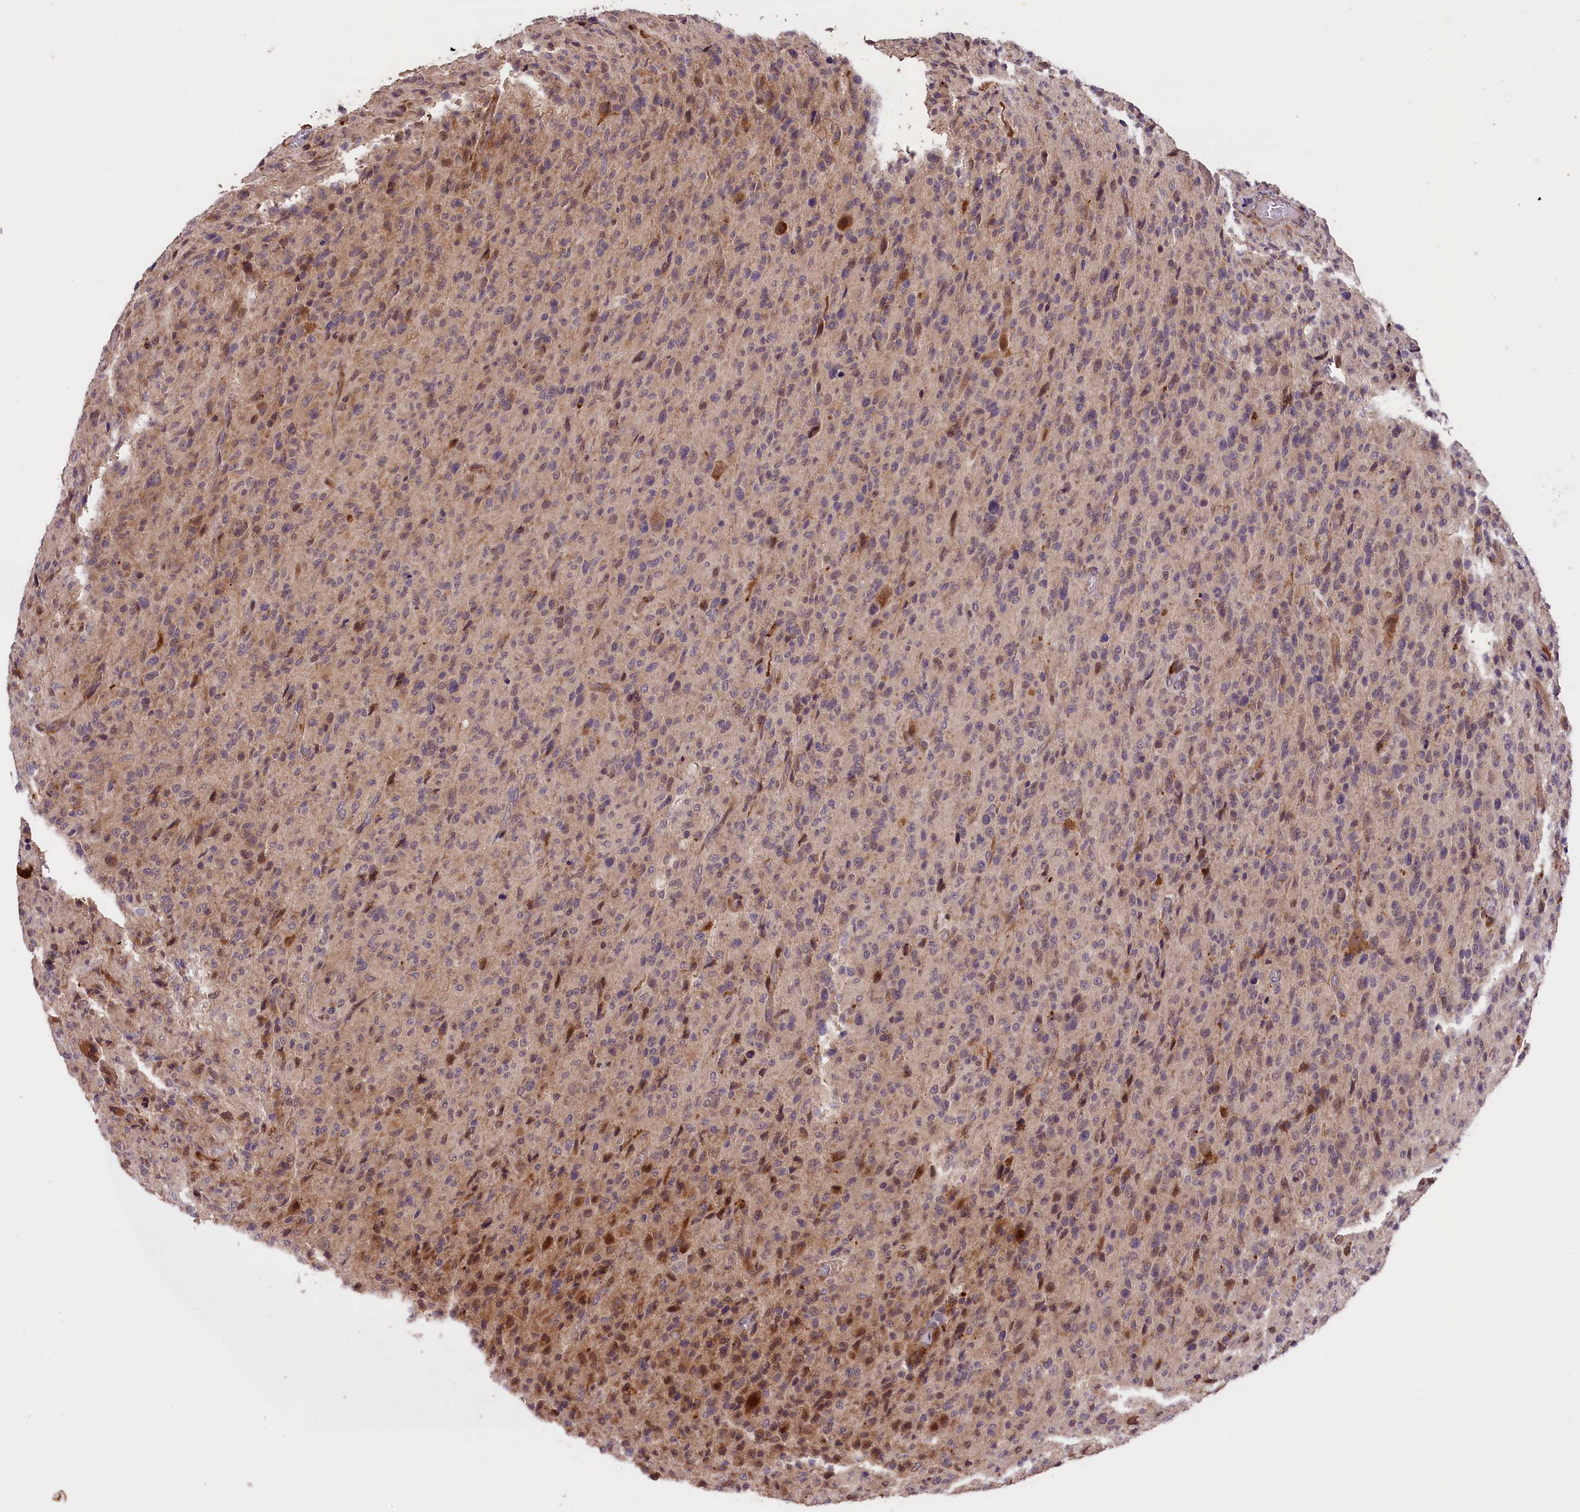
{"staining": {"intensity": "weak", "quantity": "25%-75%", "location": "cytoplasmic/membranous"}, "tissue": "glioma", "cell_type": "Tumor cells", "image_type": "cancer", "snomed": [{"axis": "morphology", "description": "Glioma, malignant, High grade"}, {"axis": "topography", "description": "Brain"}], "caption": "Malignant glioma (high-grade) tissue reveals weak cytoplasmic/membranous staining in approximately 25%-75% of tumor cells", "gene": "DNAJB9", "patient": {"sex": "female", "age": 57}}